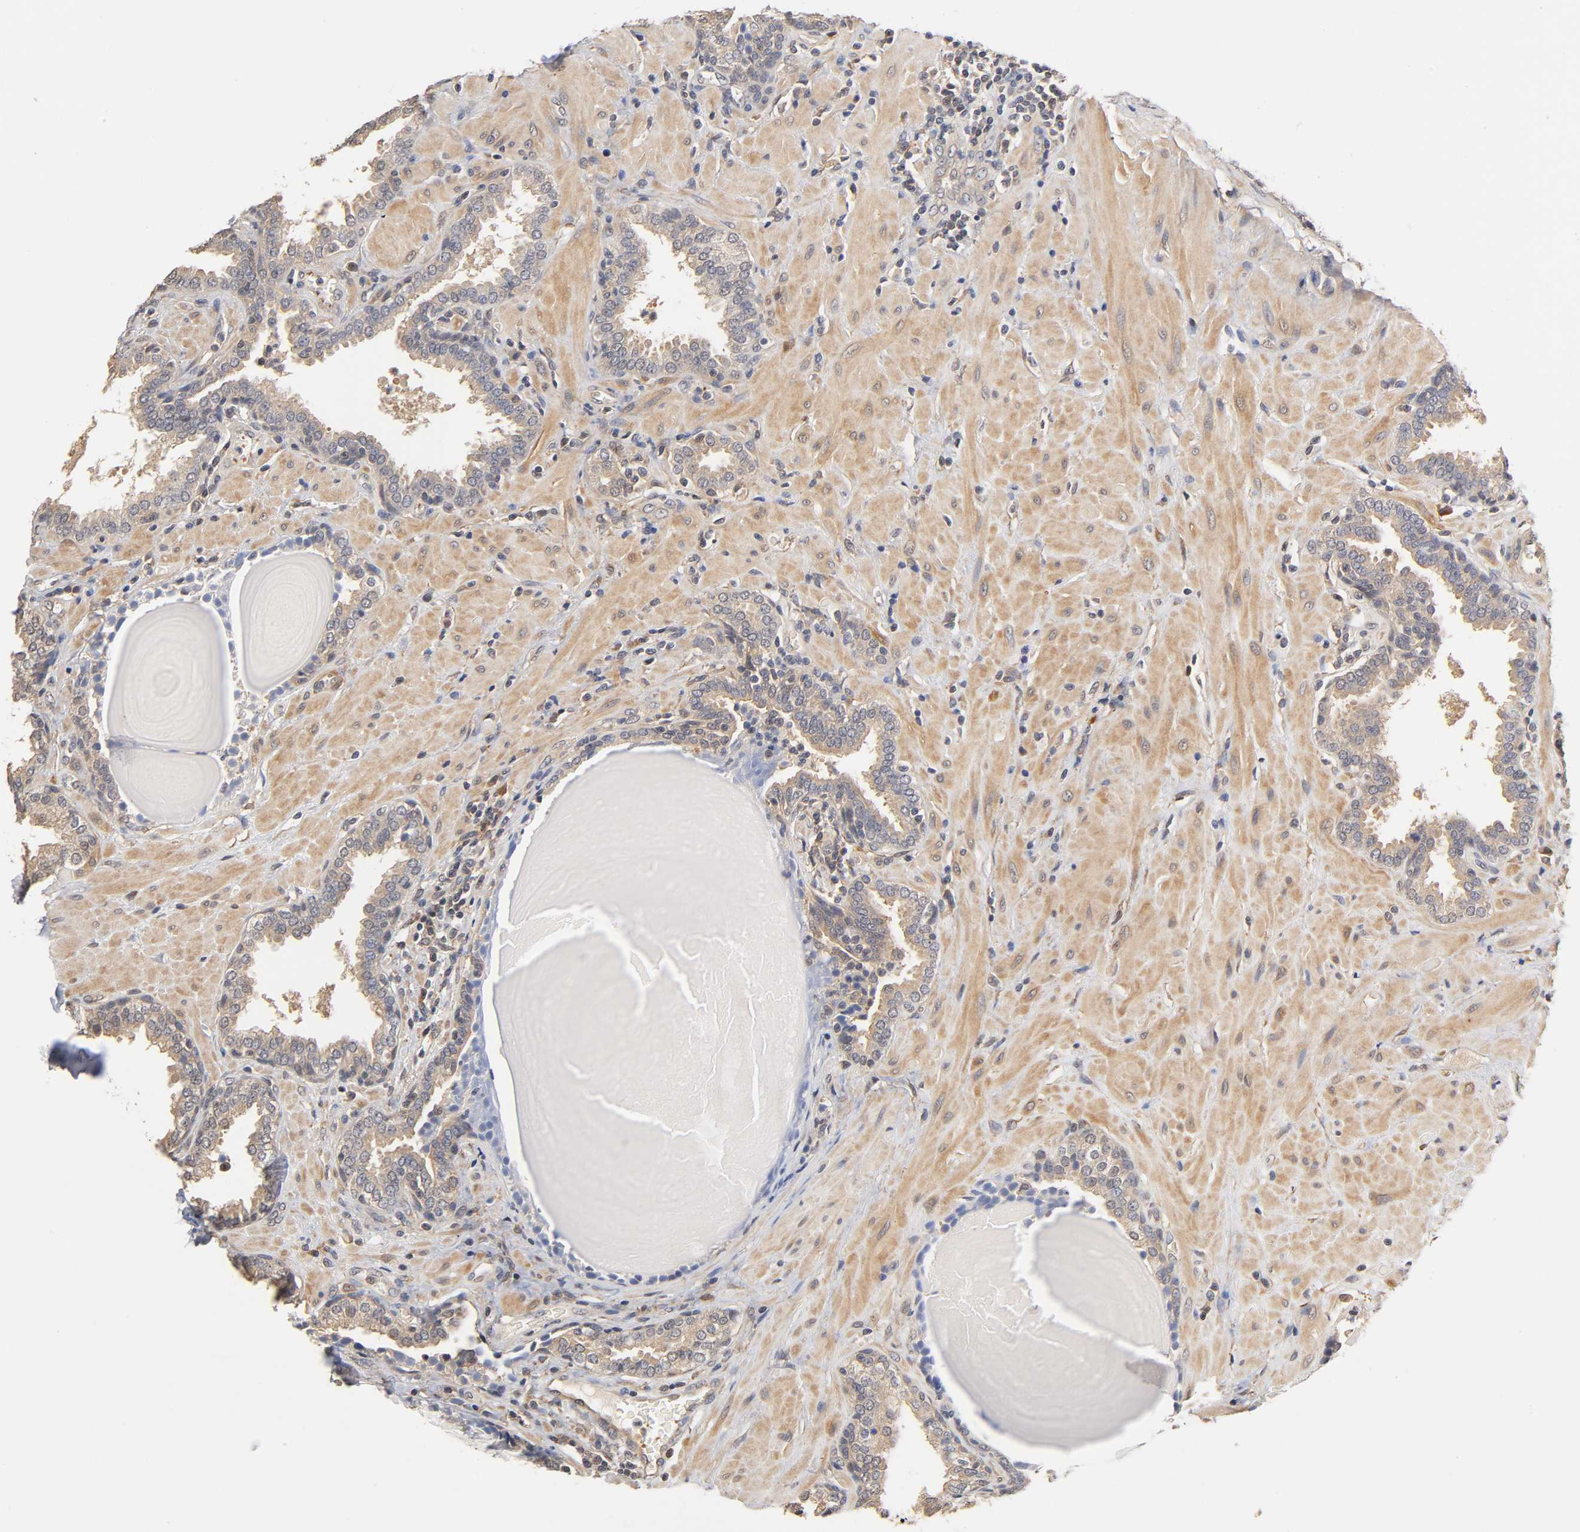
{"staining": {"intensity": "weak", "quantity": ">75%", "location": "cytoplasmic/membranous"}, "tissue": "prostate", "cell_type": "Glandular cells", "image_type": "normal", "snomed": [{"axis": "morphology", "description": "Normal tissue, NOS"}, {"axis": "topography", "description": "Prostate"}], "caption": "Immunohistochemical staining of normal human prostate demonstrates low levels of weak cytoplasmic/membranous positivity in approximately >75% of glandular cells.", "gene": "PDE5A", "patient": {"sex": "male", "age": 51}}